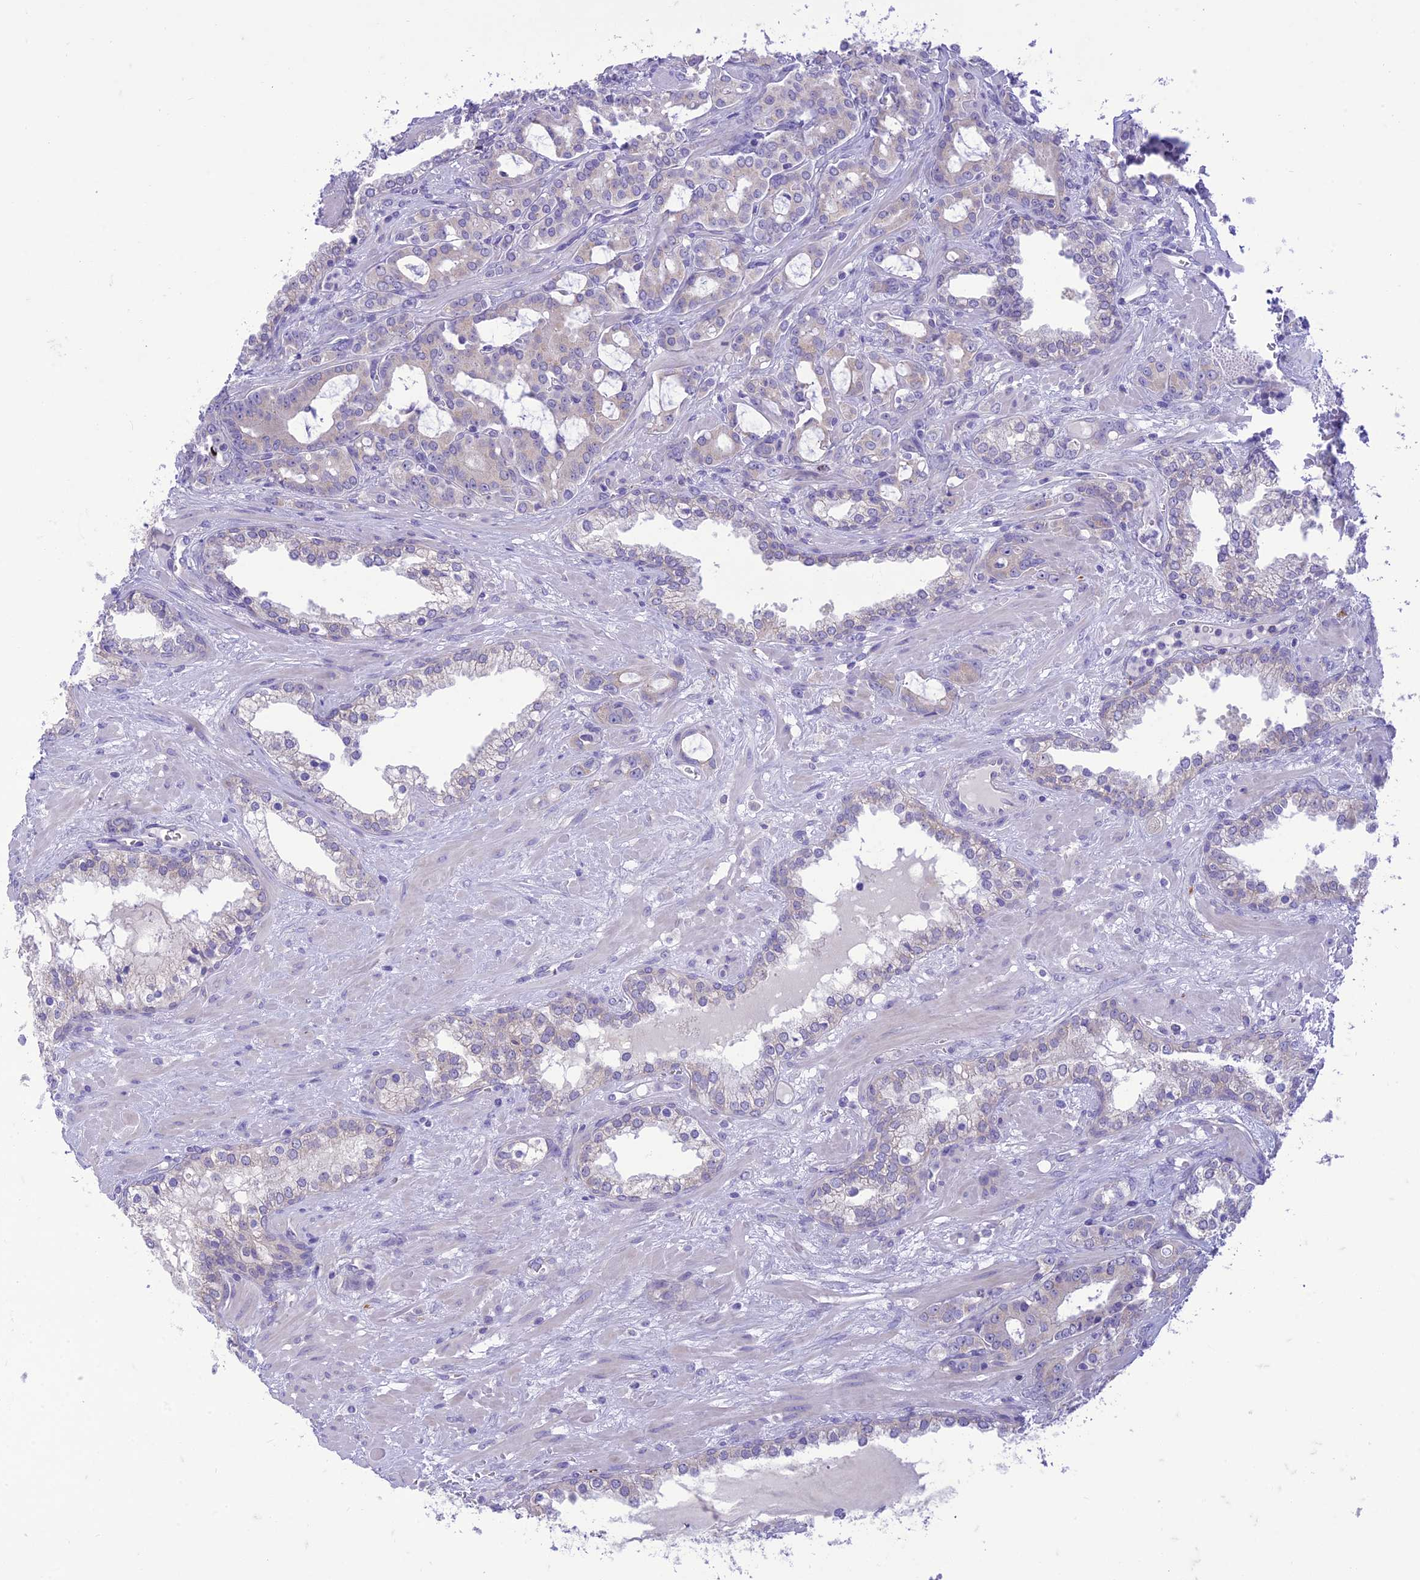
{"staining": {"intensity": "negative", "quantity": "none", "location": "none"}, "tissue": "prostate cancer", "cell_type": "Tumor cells", "image_type": "cancer", "snomed": [{"axis": "morphology", "description": "Adenocarcinoma, High grade"}, {"axis": "topography", "description": "Prostate"}], "caption": "There is no significant positivity in tumor cells of prostate cancer.", "gene": "DHDH", "patient": {"sex": "male", "age": 72}}